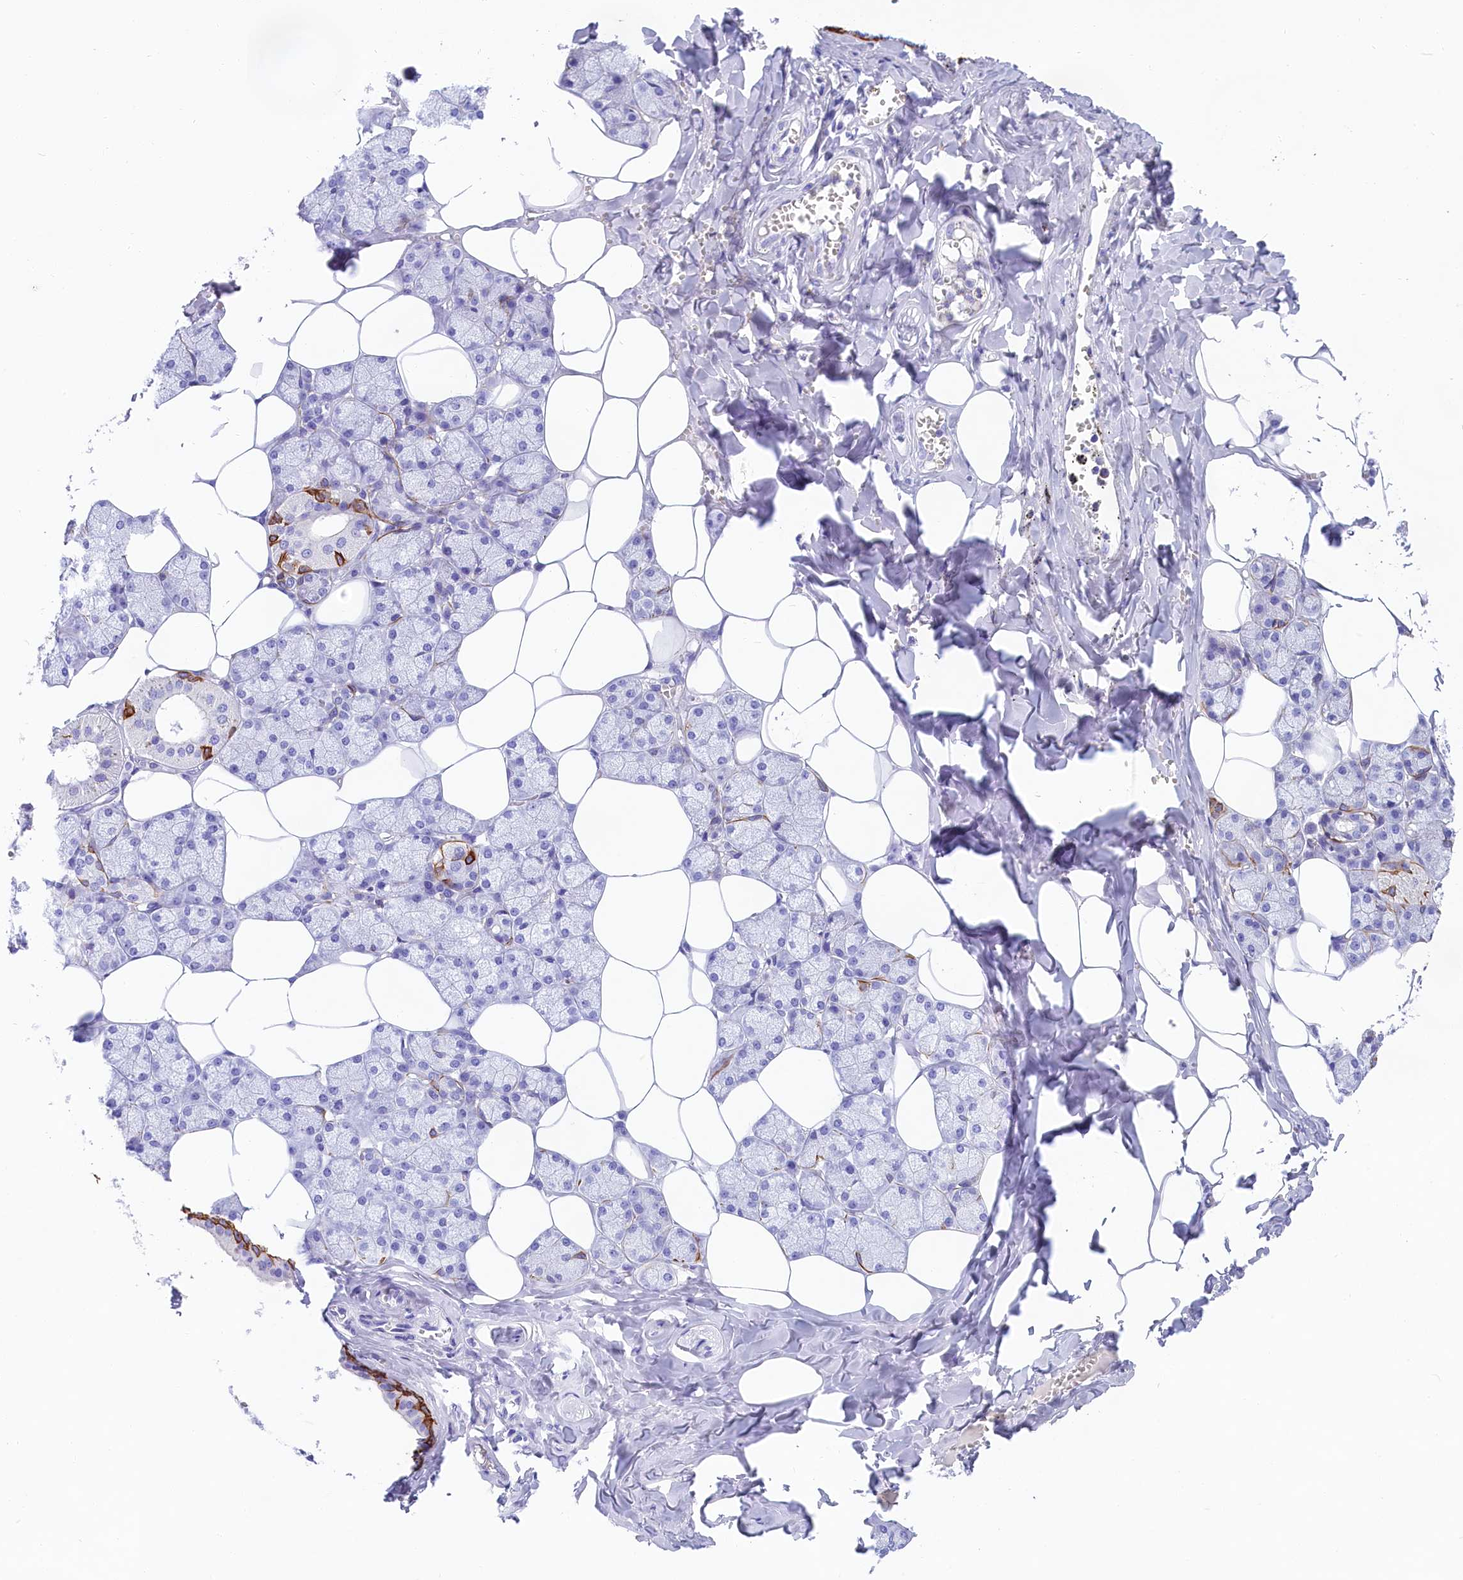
{"staining": {"intensity": "strong", "quantity": "<25%", "location": "cytoplasmic/membranous"}, "tissue": "salivary gland", "cell_type": "Glandular cells", "image_type": "normal", "snomed": [{"axis": "morphology", "description": "Normal tissue, NOS"}, {"axis": "topography", "description": "Salivary gland"}], "caption": "The image reveals immunohistochemical staining of benign salivary gland. There is strong cytoplasmic/membranous expression is seen in about <25% of glandular cells. The staining was performed using DAB (3,3'-diaminobenzidine), with brown indicating positive protein expression. Nuclei are stained blue with hematoxylin.", "gene": "SULT2A1", "patient": {"sex": "male", "age": 62}}